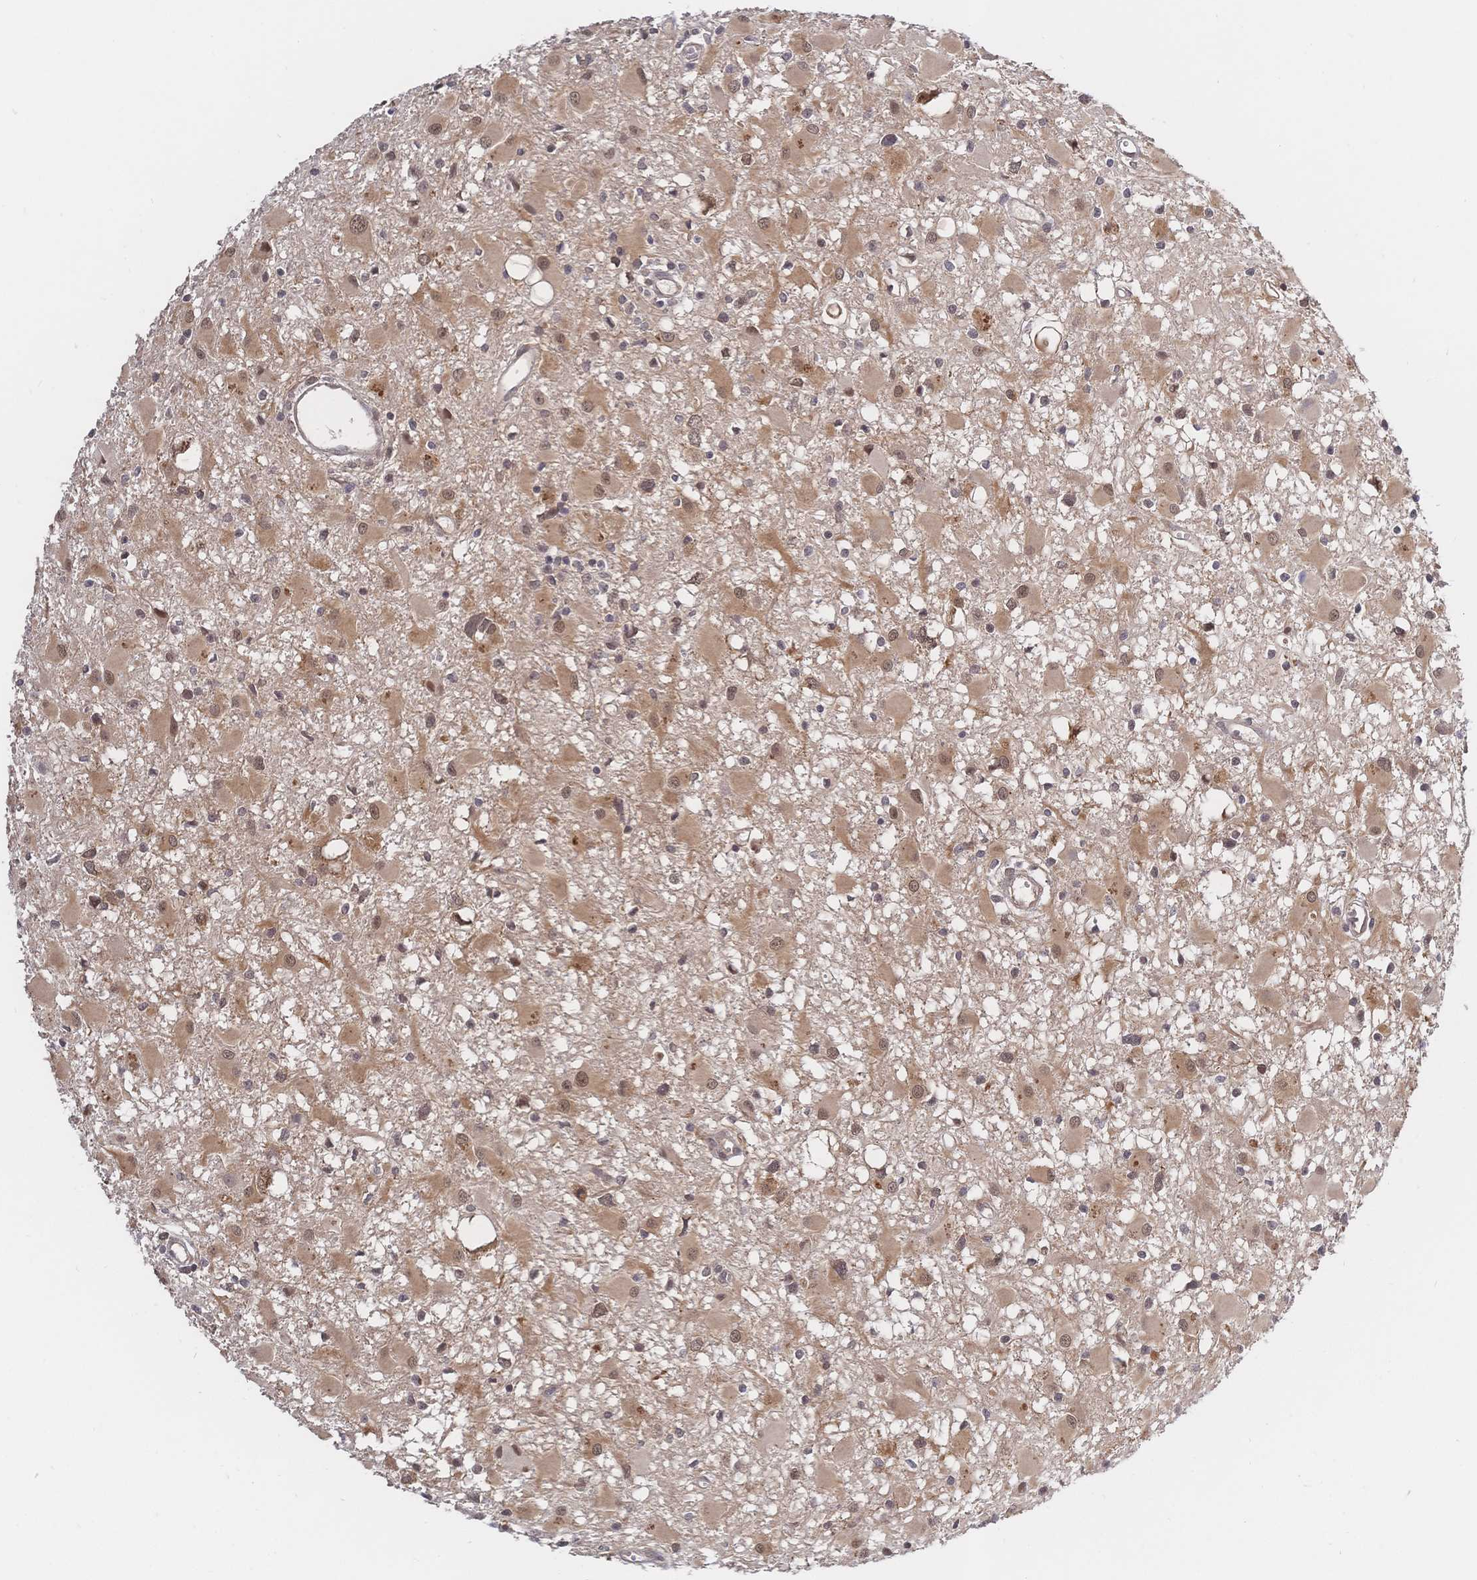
{"staining": {"intensity": "moderate", "quantity": ">75%", "location": "cytoplasmic/membranous,nuclear"}, "tissue": "glioma", "cell_type": "Tumor cells", "image_type": "cancer", "snomed": [{"axis": "morphology", "description": "Glioma, malignant, High grade"}, {"axis": "topography", "description": "Brain"}], "caption": "Moderate cytoplasmic/membranous and nuclear positivity for a protein is seen in about >75% of tumor cells of malignant high-grade glioma using immunohistochemistry.", "gene": "LMO4", "patient": {"sex": "male", "age": 54}}